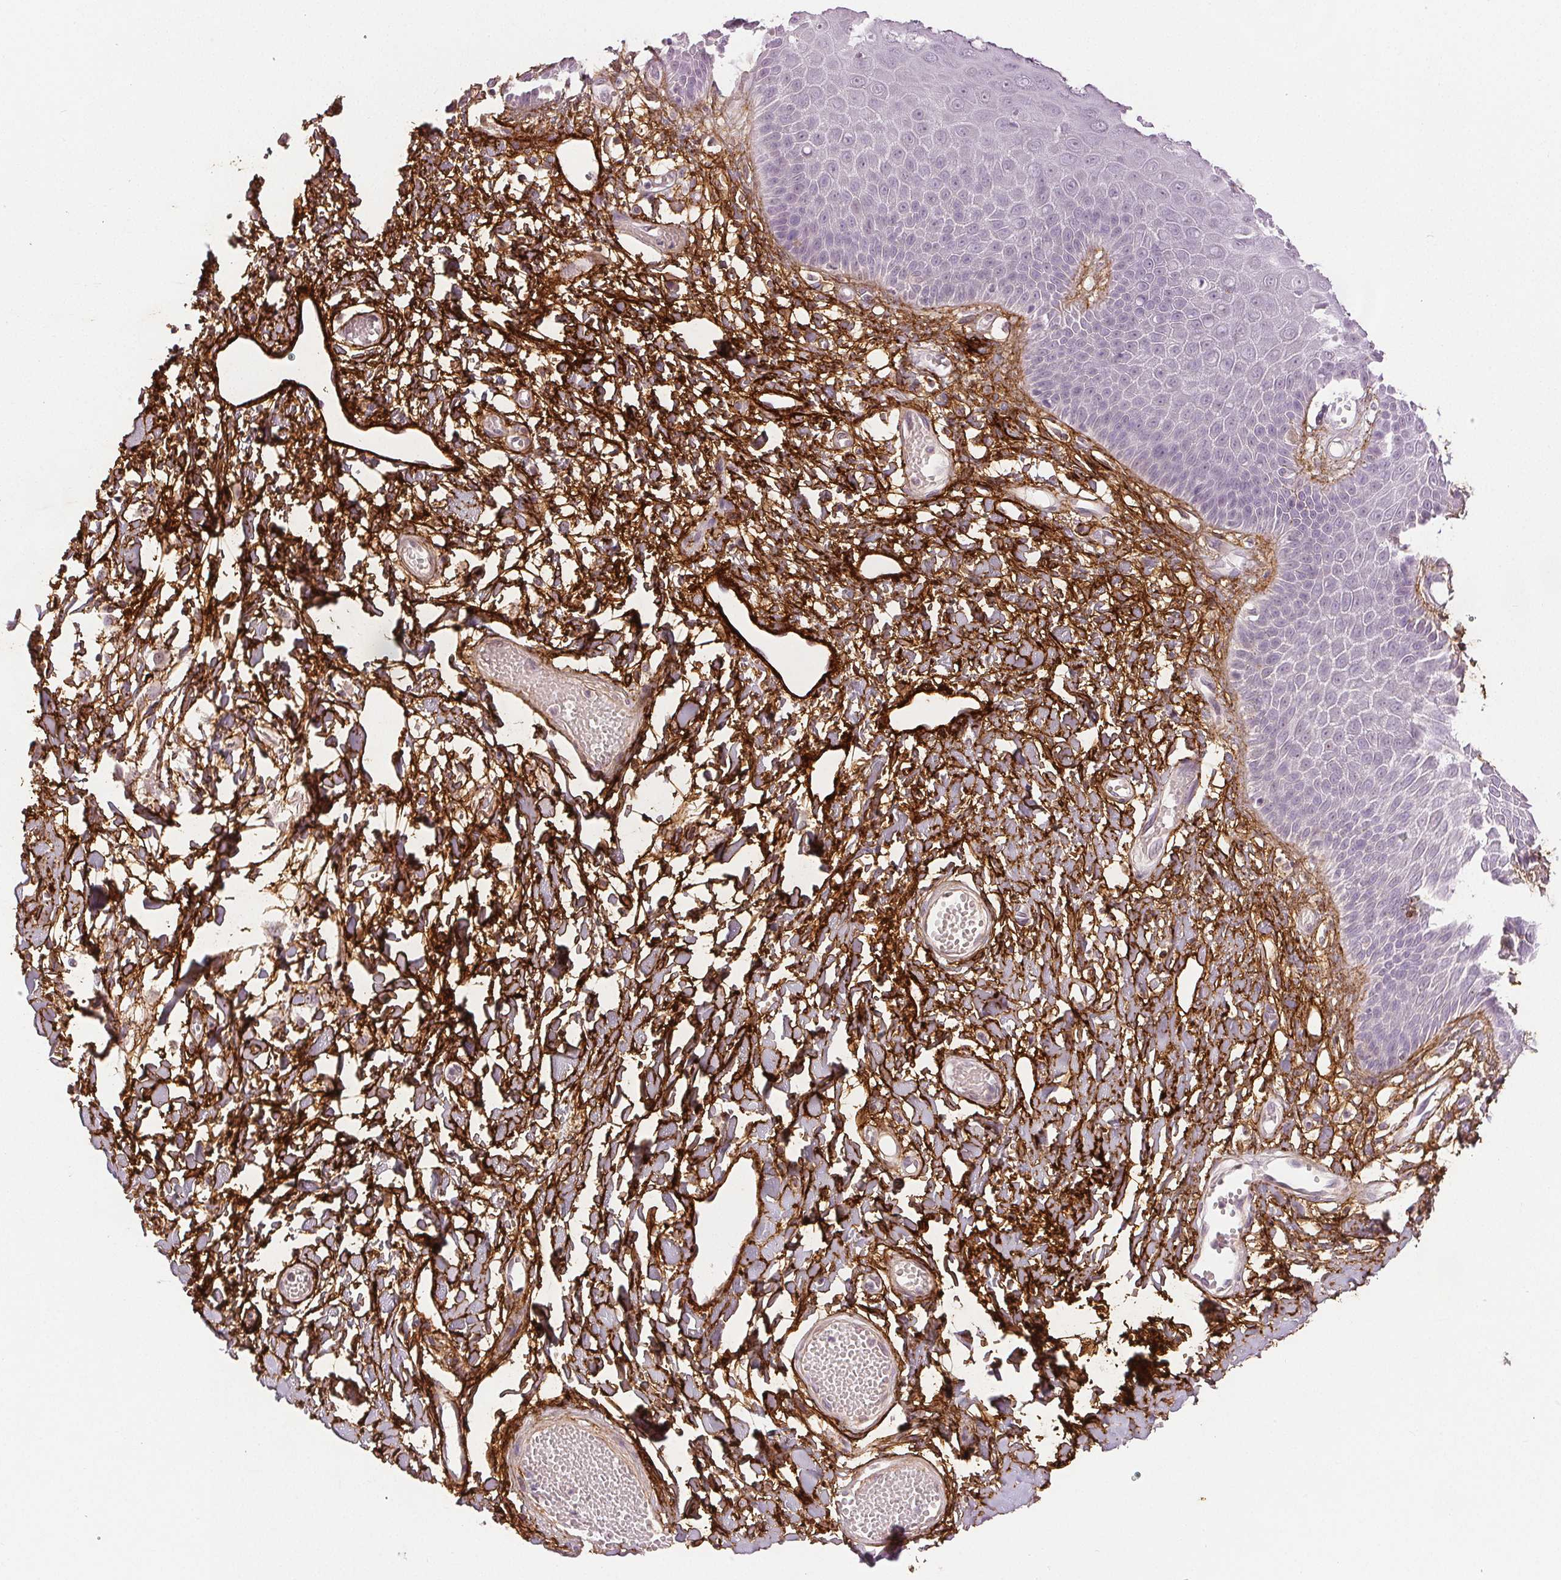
{"staining": {"intensity": "negative", "quantity": "none", "location": "none"}, "tissue": "skin", "cell_type": "Epidermal cells", "image_type": "normal", "snomed": [{"axis": "morphology", "description": "Normal tissue, NOS"}, {"axis": "topography", "description": "Anal"}, {"axis": "topography", "description": "Peripheral nerve tissue"}], "caption": "Micrograph shows no protein expression in epidermal cells of normal skin. (Brightfield microscopy of DAB (3,3'-diaminobenzidine) immunohistochemistry at high magnification).", "gene": "FBN1", "patient": {"sex": "male", "age": 78}}